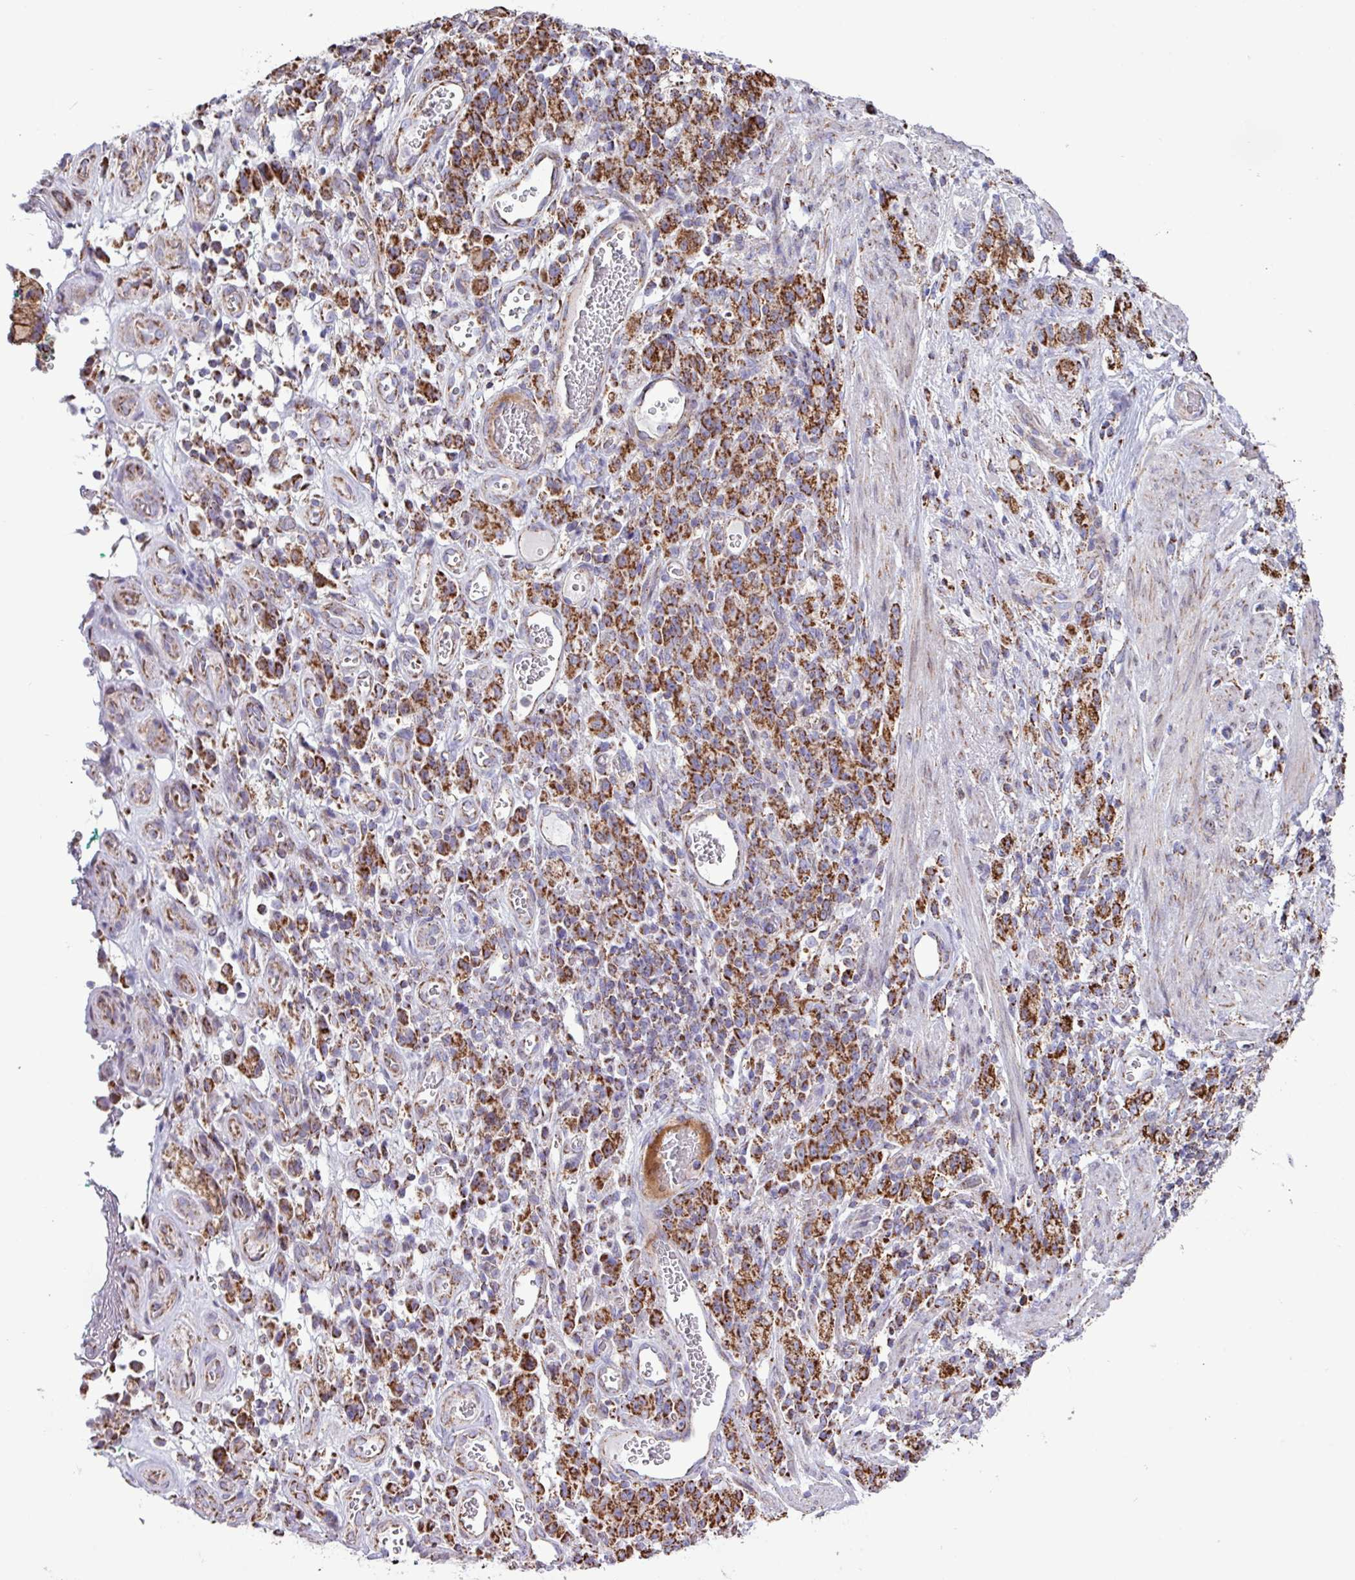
{"staining": {"intensity": "strong", "quantity": ">75%", "location": "cytoplasmic/membranous"}, "tissue": "stomach cancer", "cell_type": "Tumor cells", "image_type": "cancer", "snomed": [{"axis": "morphology", "description": "Adenocarcinoma, NOS"}, {"axis": "topography", "description": "Stomach"}], "caption": "Stomach cancer stained with a brown dye shows strong cytoplasmic/membranous positive staining in approximately >75% of tumor cells.", "gene": "RTL3", "patient": {"sex": "male", "age": 77}}